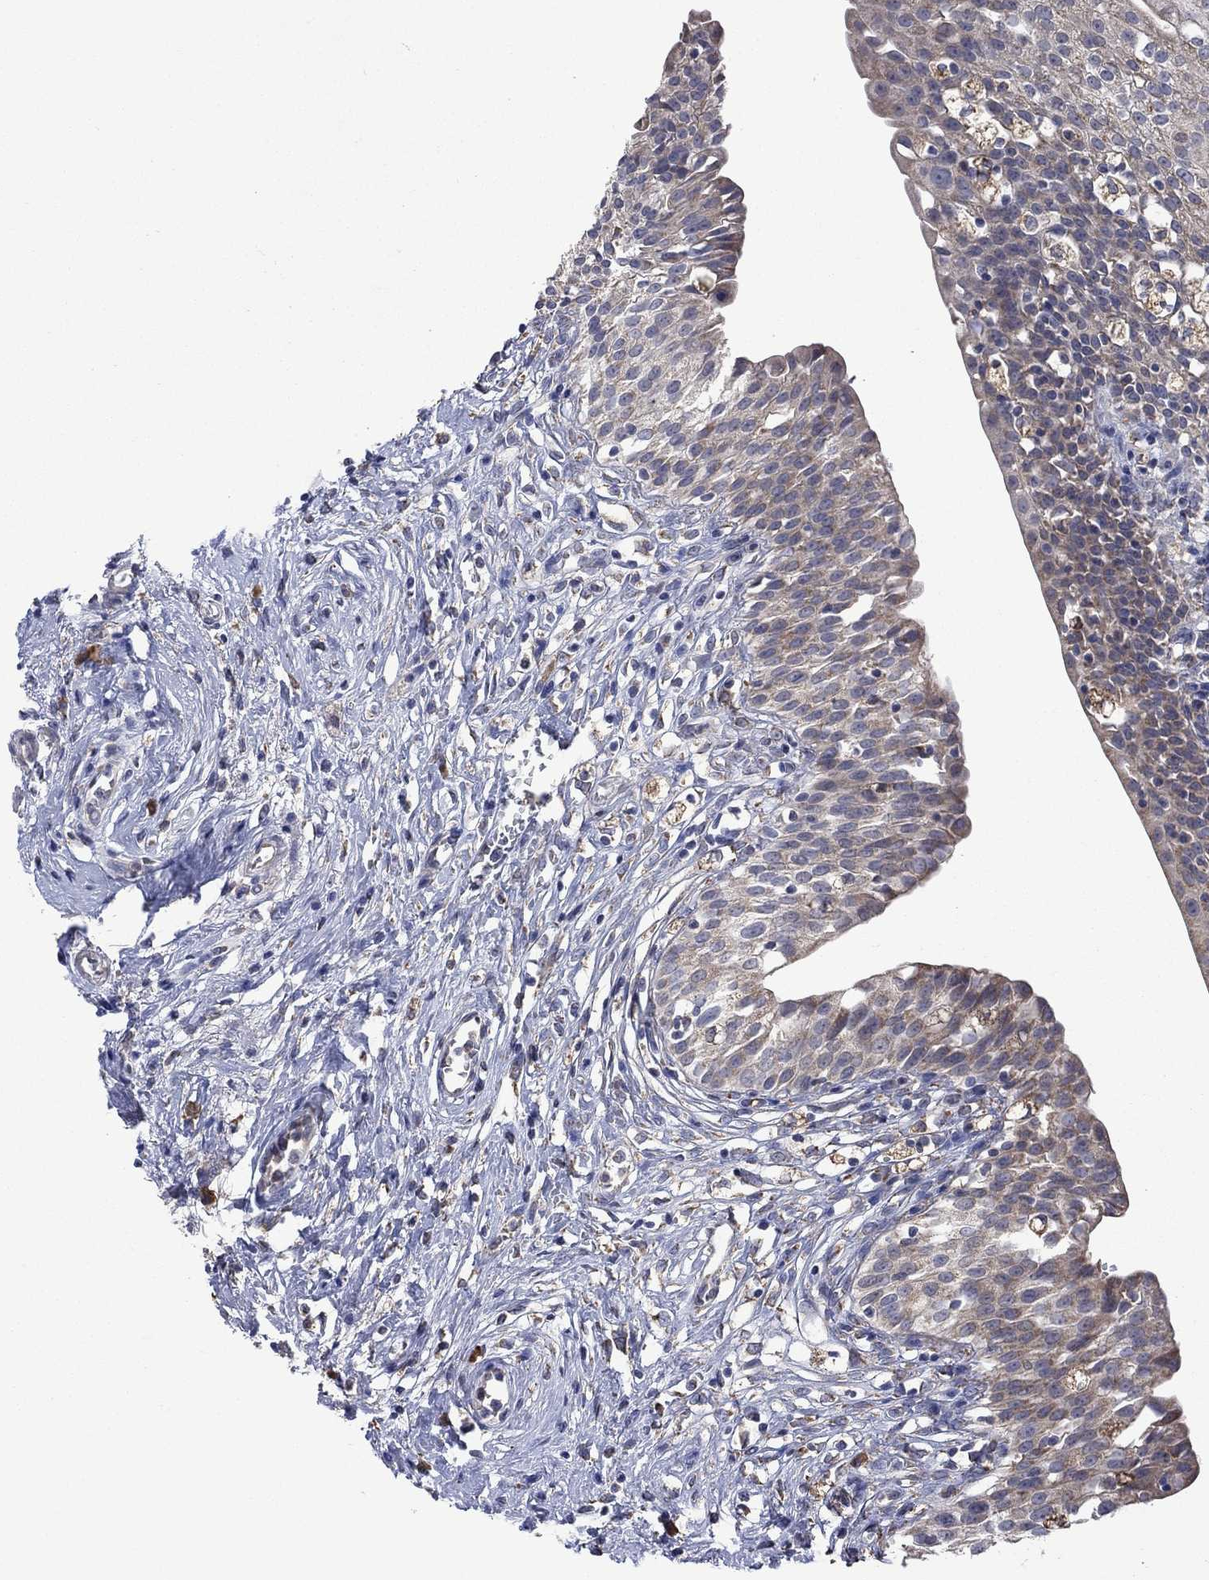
{"staining": {"intensity": "weak", "quantity": "<25%", "location": "cytoplasmic/membranous"}, "tissue": "urinary bladder", "cell_type": "Urothelial cells", "image_type": "normal", "snomed": [{"axis": "morphology", "description": "Normal tissue, NOS"}, {"axis": "topography", "description": "Urinary bladder"}], "caption": "IHC histopathology image of benign human urinary bladder stained for a protein (brown), which reveals no staining in urothelial cells.", "gene": "FURIN", "patient": {"sex": "male", "age": 76}}